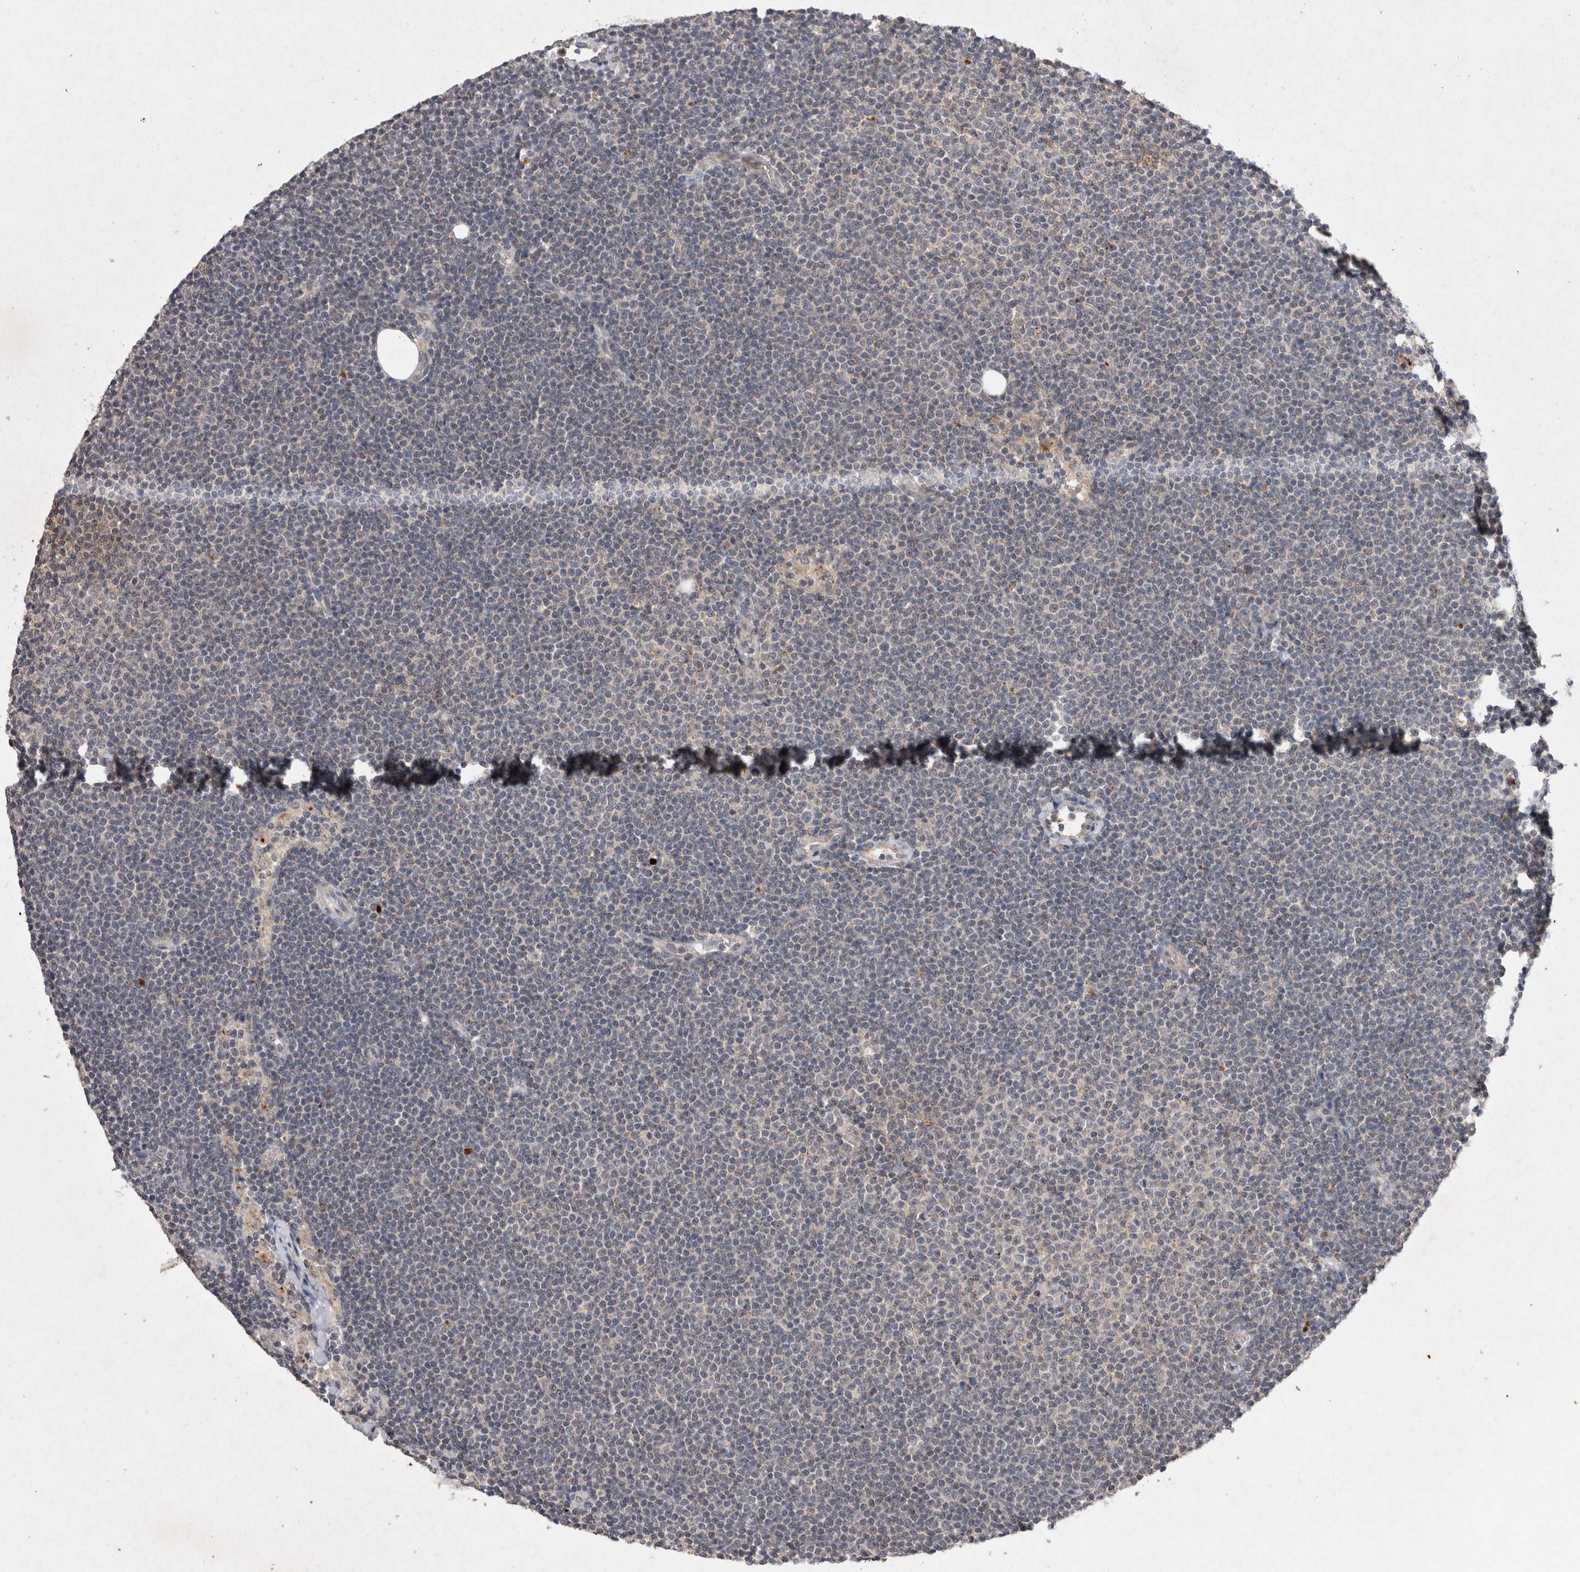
{"staining": {"intensity": "negative", "quantity": "none", "location": "none"}, "tissue": "lymphoma", "cell_type": "Tumor cells", "image_type": "cancer", "snomed": [{"axis": "morphology", "description": "Malignant lymphoma, non-Hodgkin's type, Low grade"}, {"axis": "topography", "description": "Lymph node"}], "caption": "This is a photomicrograph of IHC staining of lymphoma, which shows no positivity in tumor cells.", "gene": "RASSF3", "patient": {"sex": "female", "age": 53}}